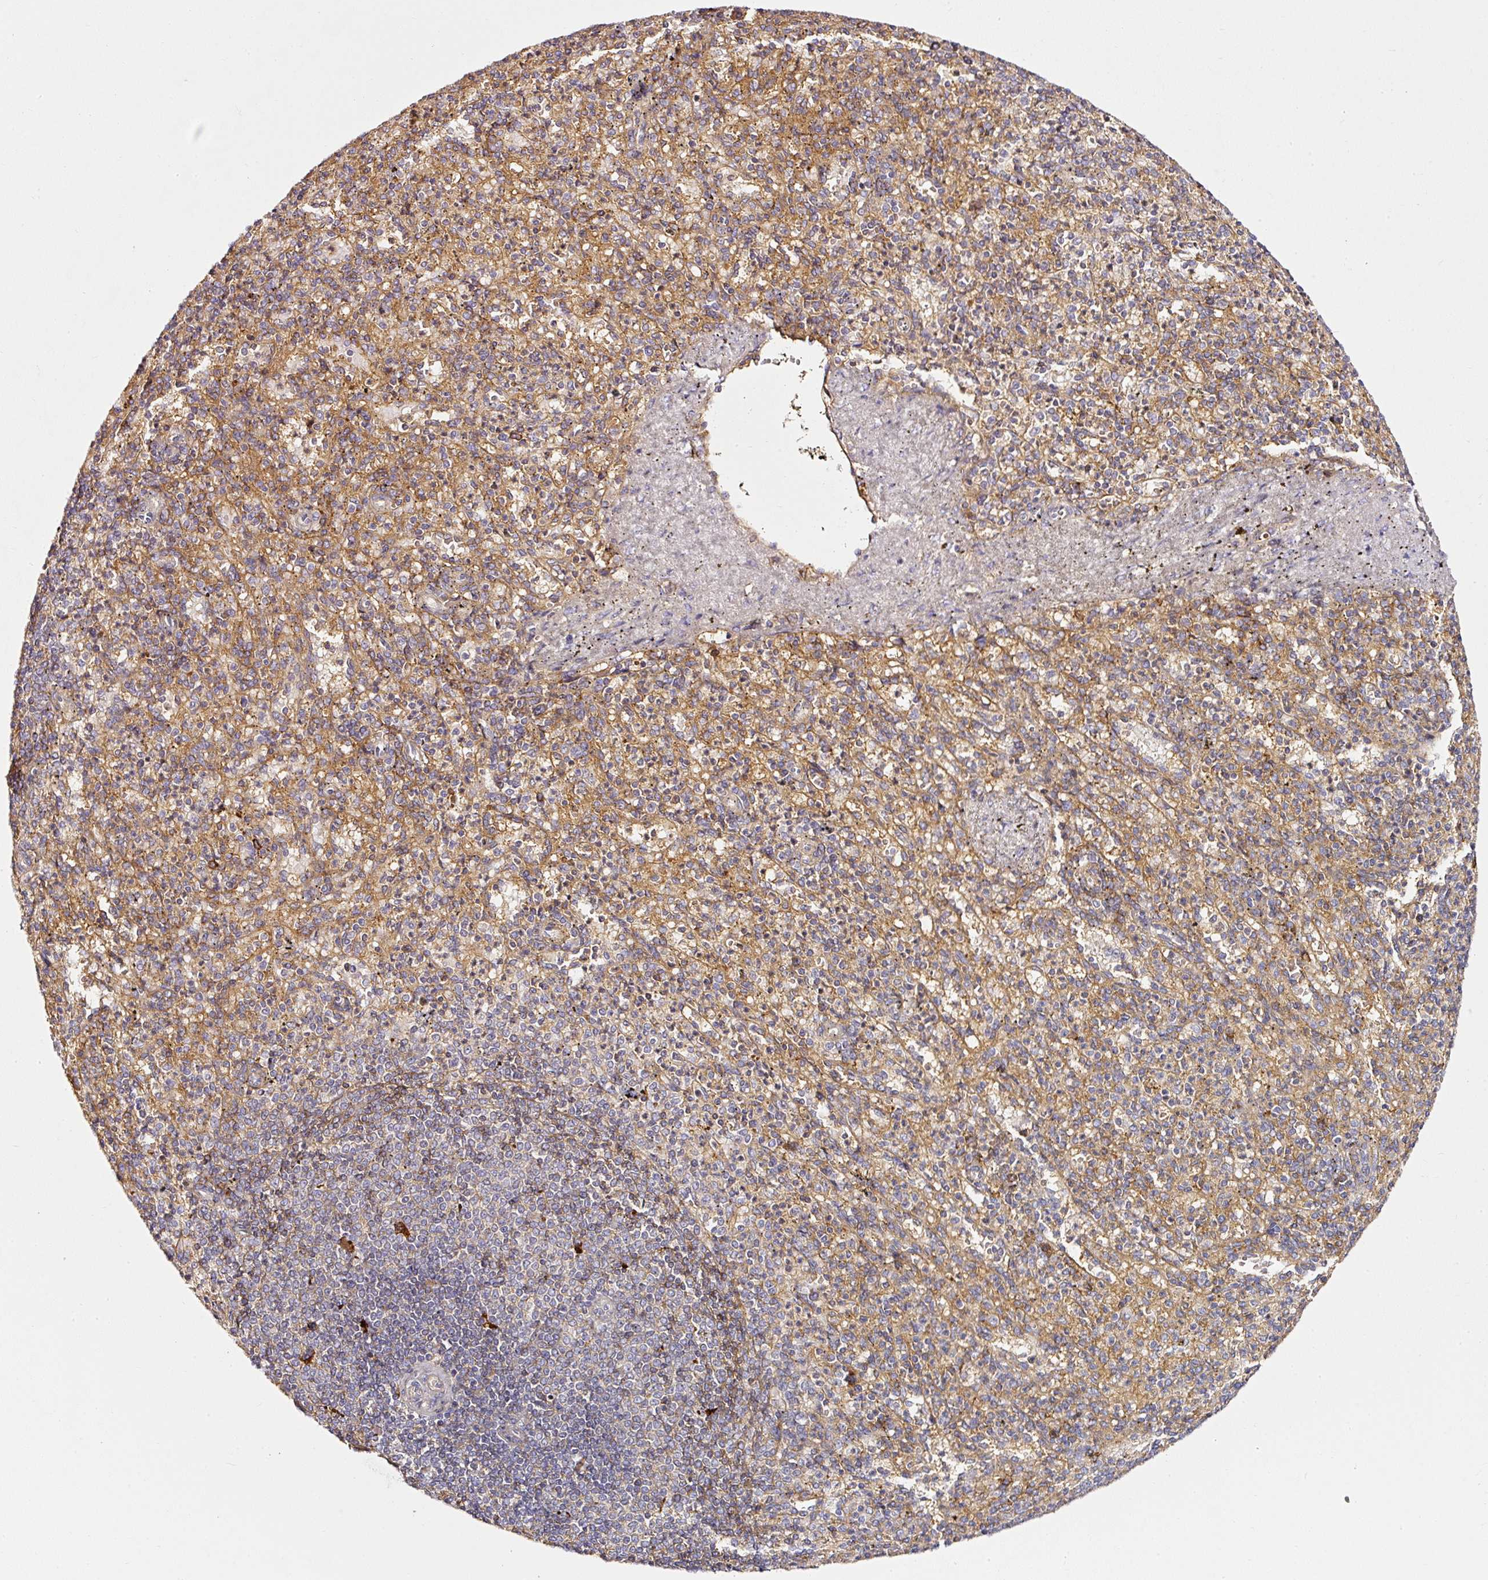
{"staining": {"intensity": "weak", "quantity": "25%-75%", "location": "cytoplasmic/membranous"}, "tissue": "spleen", "cell_type": "Cells in red pulp", "image_type": "normal", "snomed": [{"axis": "morphology", "description": "Normal tissue, NOS"}, {"axis": "topography", "description": "Spleen"}], "caption": "Immunohistochemistry (IHC) photomicrograph of benign spleen stained for a protein (brown), which exhibits low levels of weak cytoplasmic/membranous staining in approximately 25%-75% of cells in red pulp.", "gene": "CD47", "patient": {"sex": "female", "age": 74}}